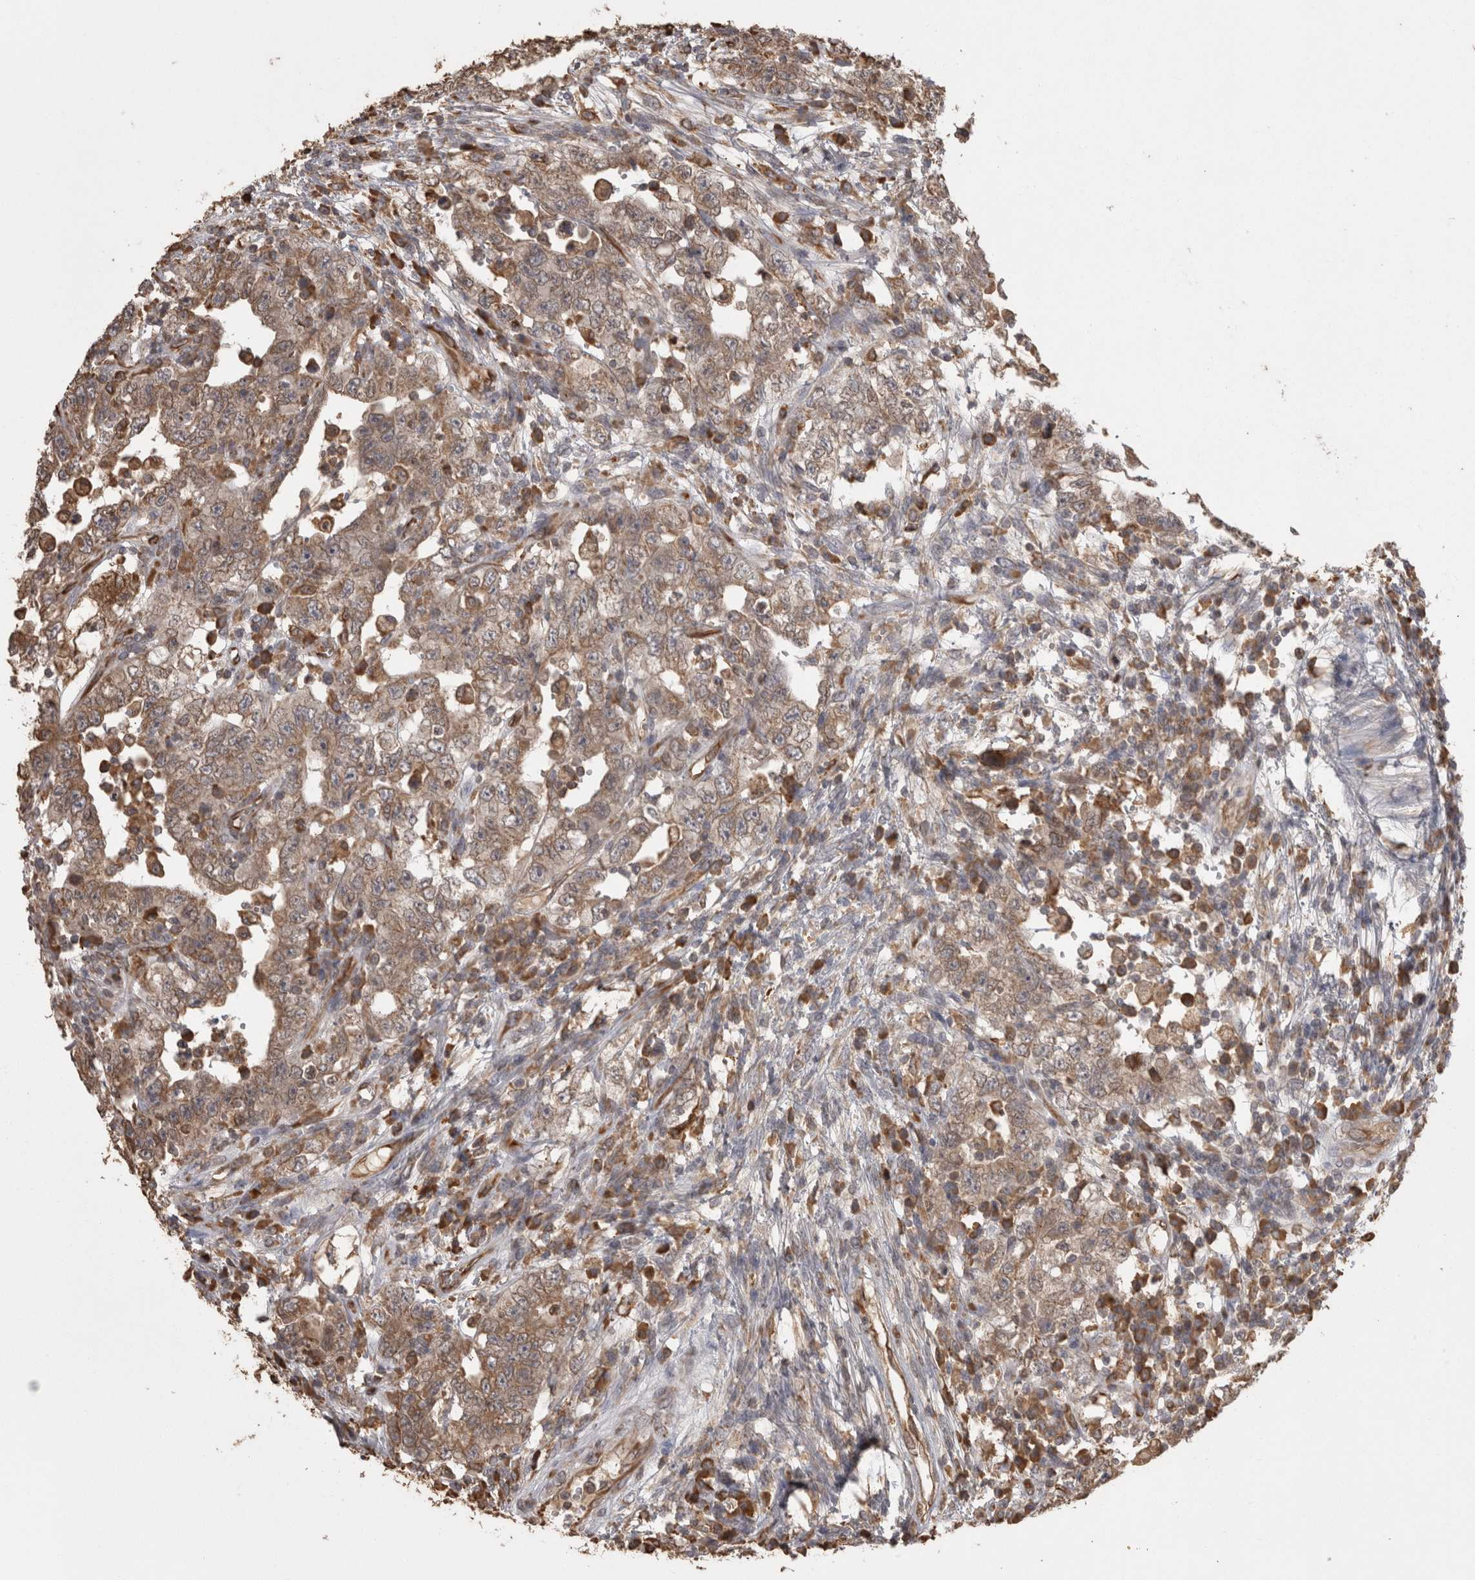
{"staining": {"intensity": "moderate", "quantity": ">75%", "location": "cytoplasmic/membranous"}, "tissue": "testis cancer", "cell_type": "Tumor cells", "image_type": "cancer", "snomed": [{"axis": "morphology", "description": "Carcinoma, Embryonal, NOS"}, {"axis": "topography", "description": "Testis"}], "caption": "A photomicrograph of human testis cancer (embryonal carcinoma) stained for a protein reveals moderate cytoplasmic/membranous brown staining in tumor cells.", "gene": "PON2", "patient": {"sex": "male", "age": 26}}